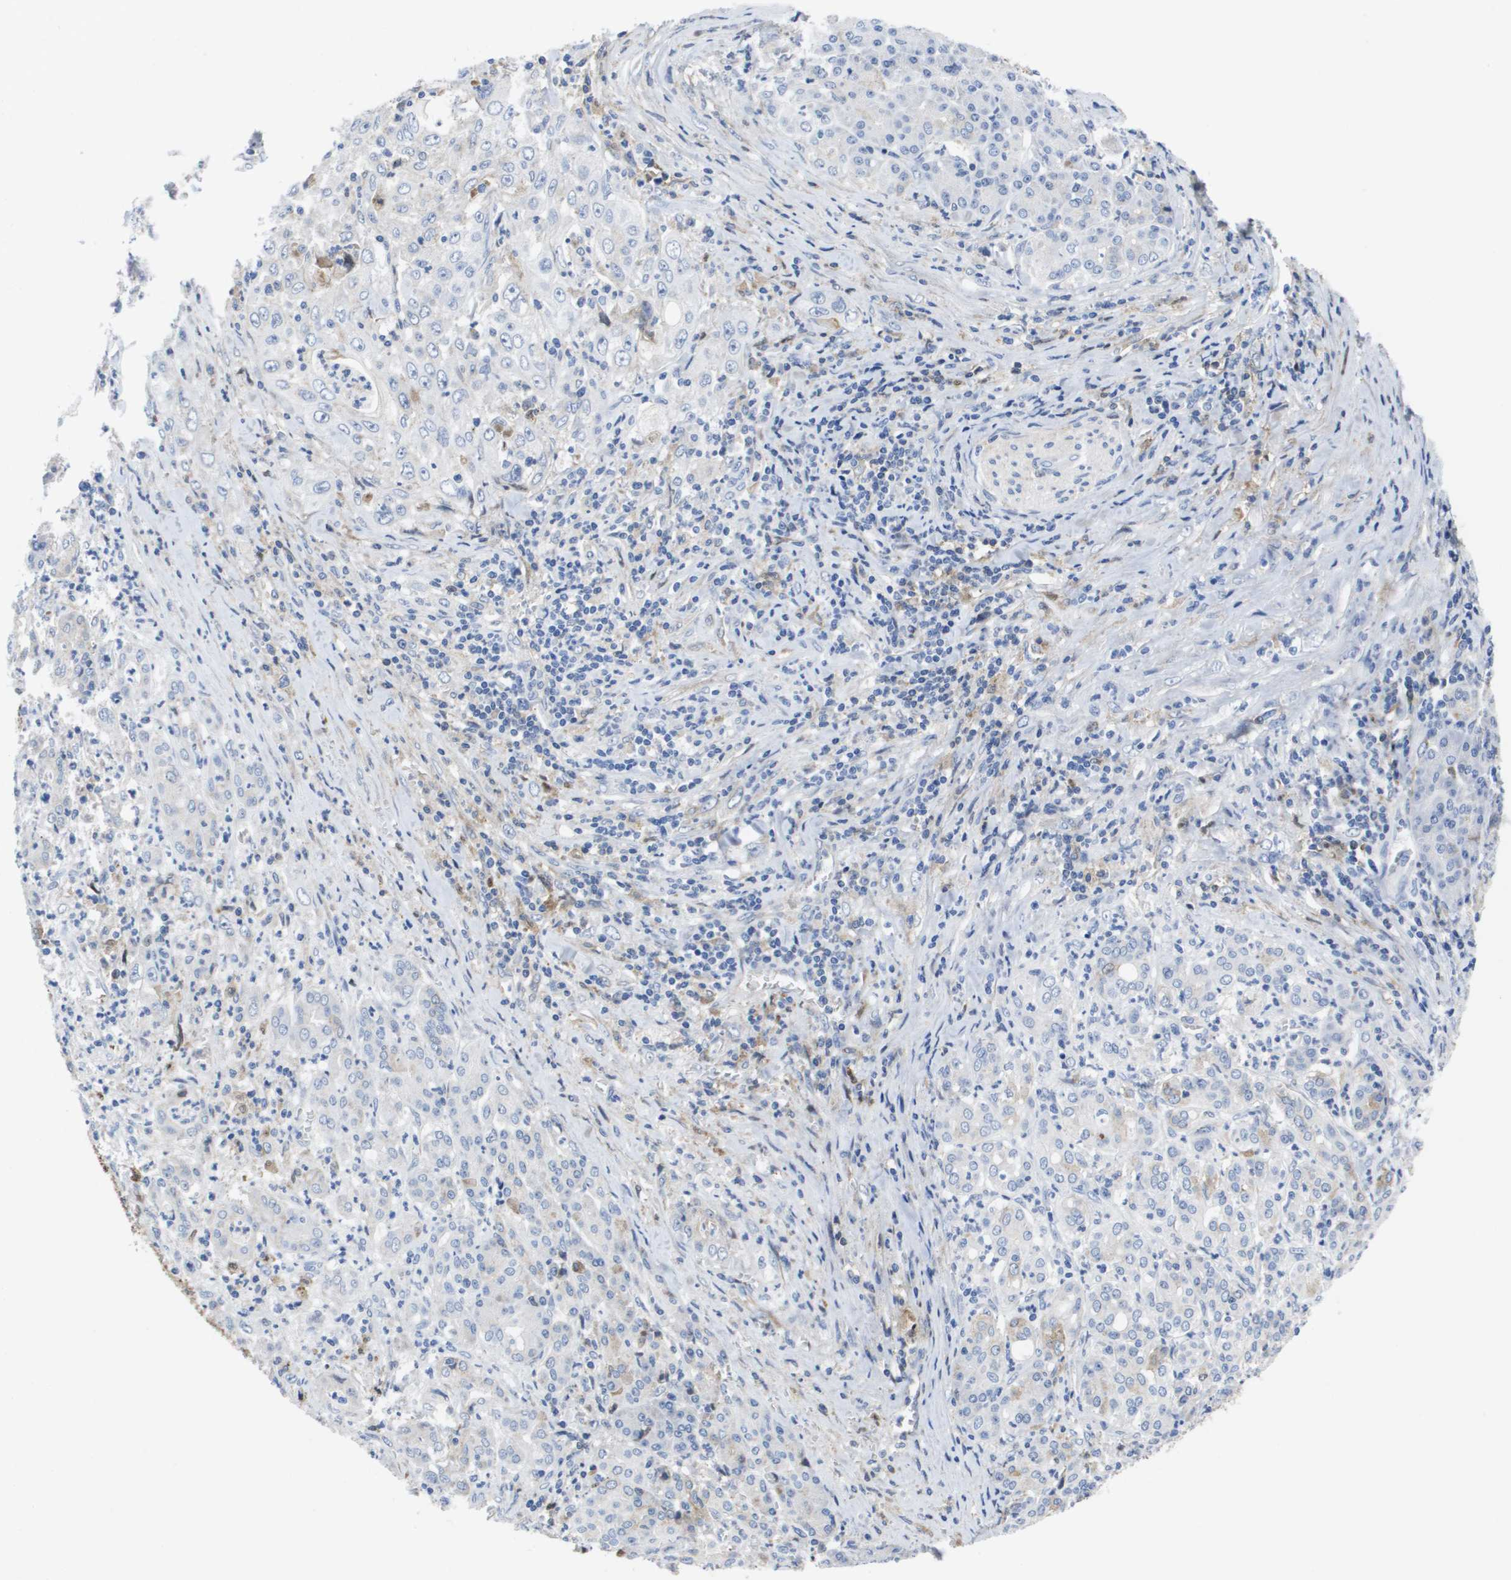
{"staining": {"intensity": "negative", "quantity": "none", "location": "none"}, "tissue": "pancreatic cancer", "cell_type": "Tumor cells", "image_type": "cancer", "snomed": [{"axis": "morphology", "description": "Adenocarcinoma, NOS"}, {"axis": "topography", "description": "Pancreas"}], "caption": "High magnification brightfield microscopy of pancreatic cancer (adenocarcinoma) stained with DAB (3,3'-diaminobenzidine) (brown) and counterstained with hematoxylin (blue): tumor cells show no significant expression.", "gene": "SERPINC1", "patient": {"sex": "male", "age": 70}}